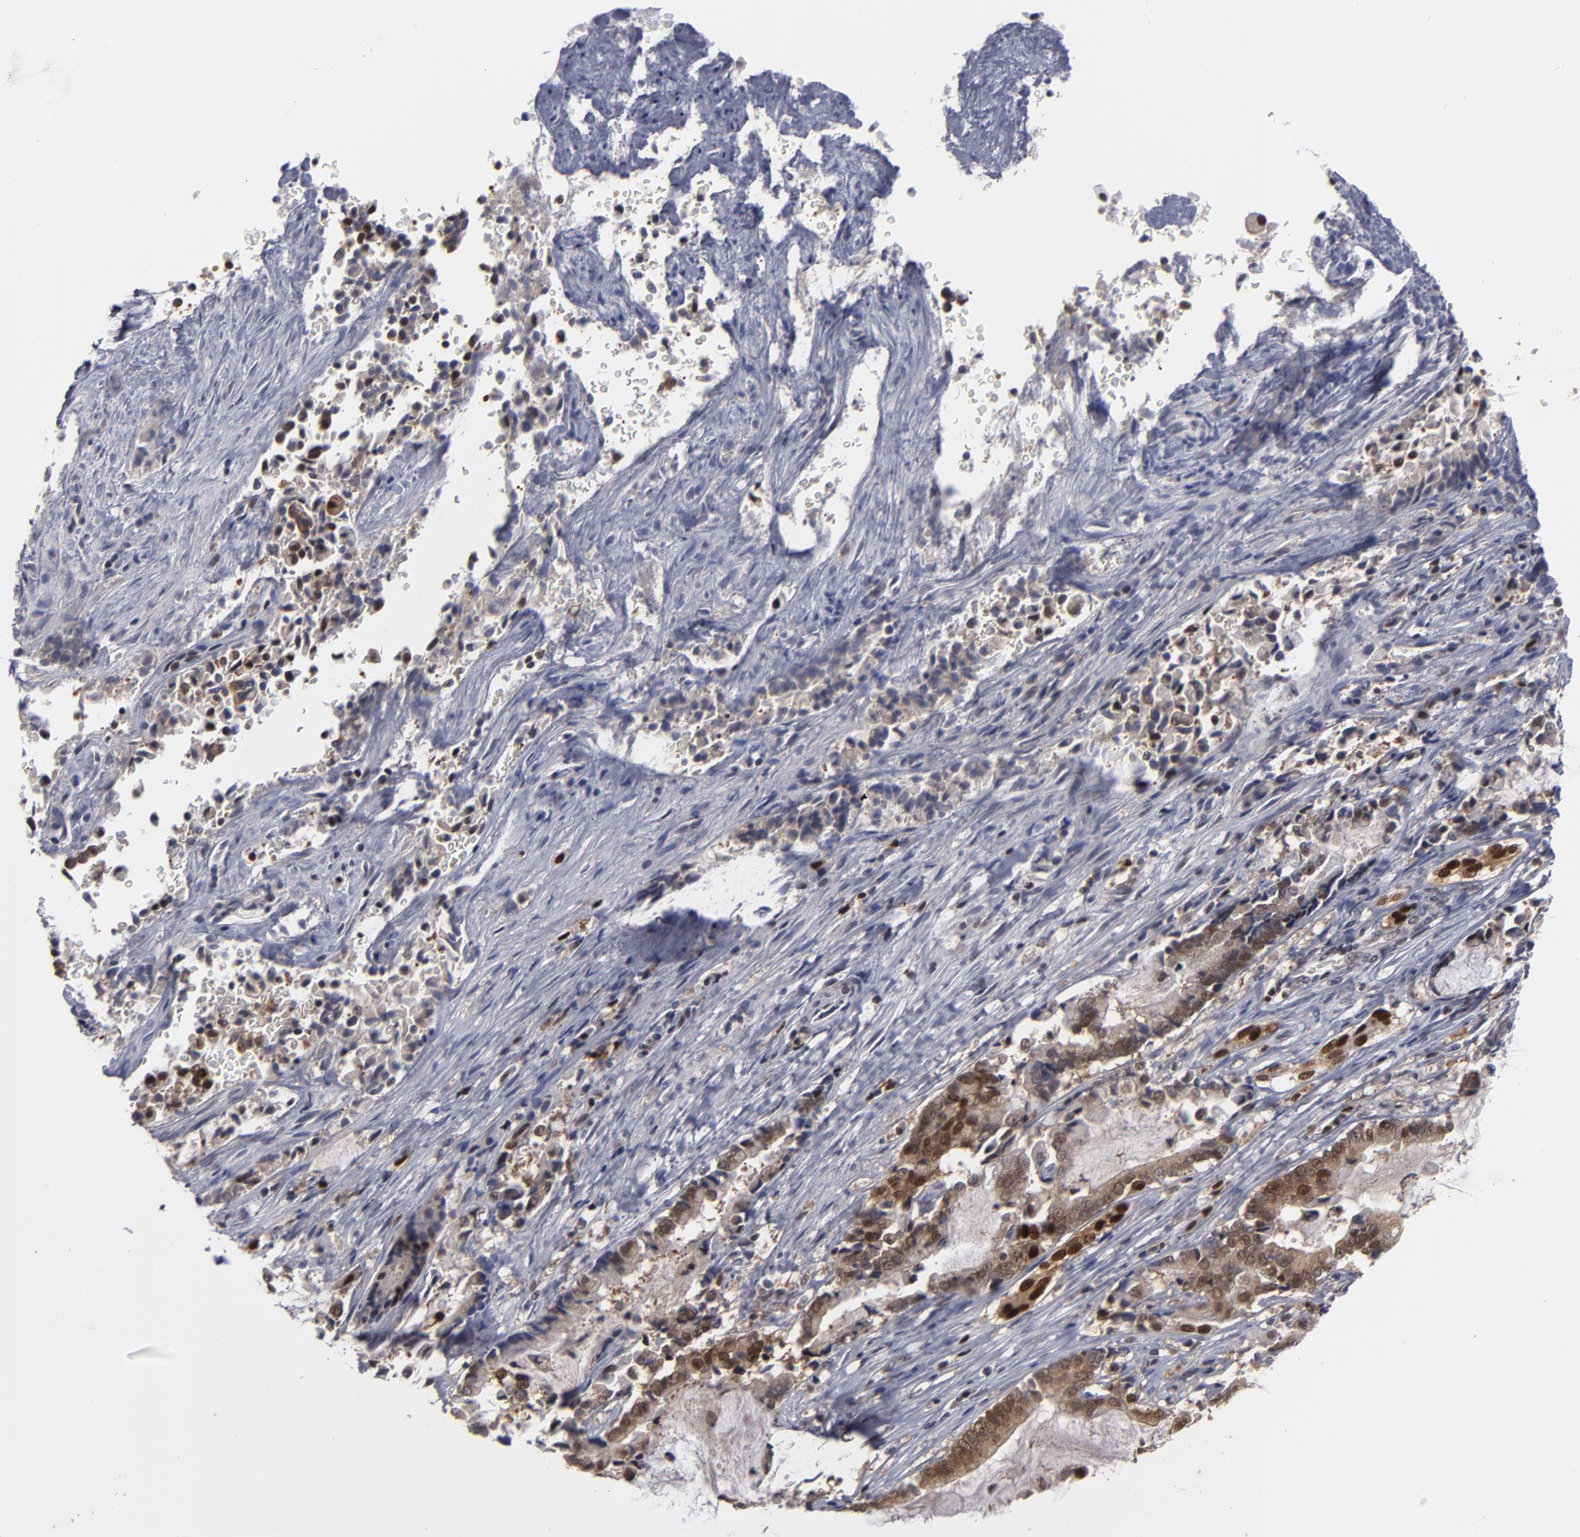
{"staining": {"intensity": "moderate", "quantity": "25%-75%", "location": "cytoplasmic/membranous,nuclear"}, "tissue": "liver cancer", "cell_type": "Tumor cells", "image_type": "cancer", "snomed": [{"axis": "morphology", "description": "Cholangiocarcinoma"}, {"axis": "topography", "description": "Liver"}], "caption": "High-power microscopy captured an IHC histopathology image of liver cancer, revealing moderate cytoplasmic/membranous and nuclear staining in approximately 25%-75% of tumor cells.", "gene": "GSR", "patient": {"sex": "male", "age": 57}}